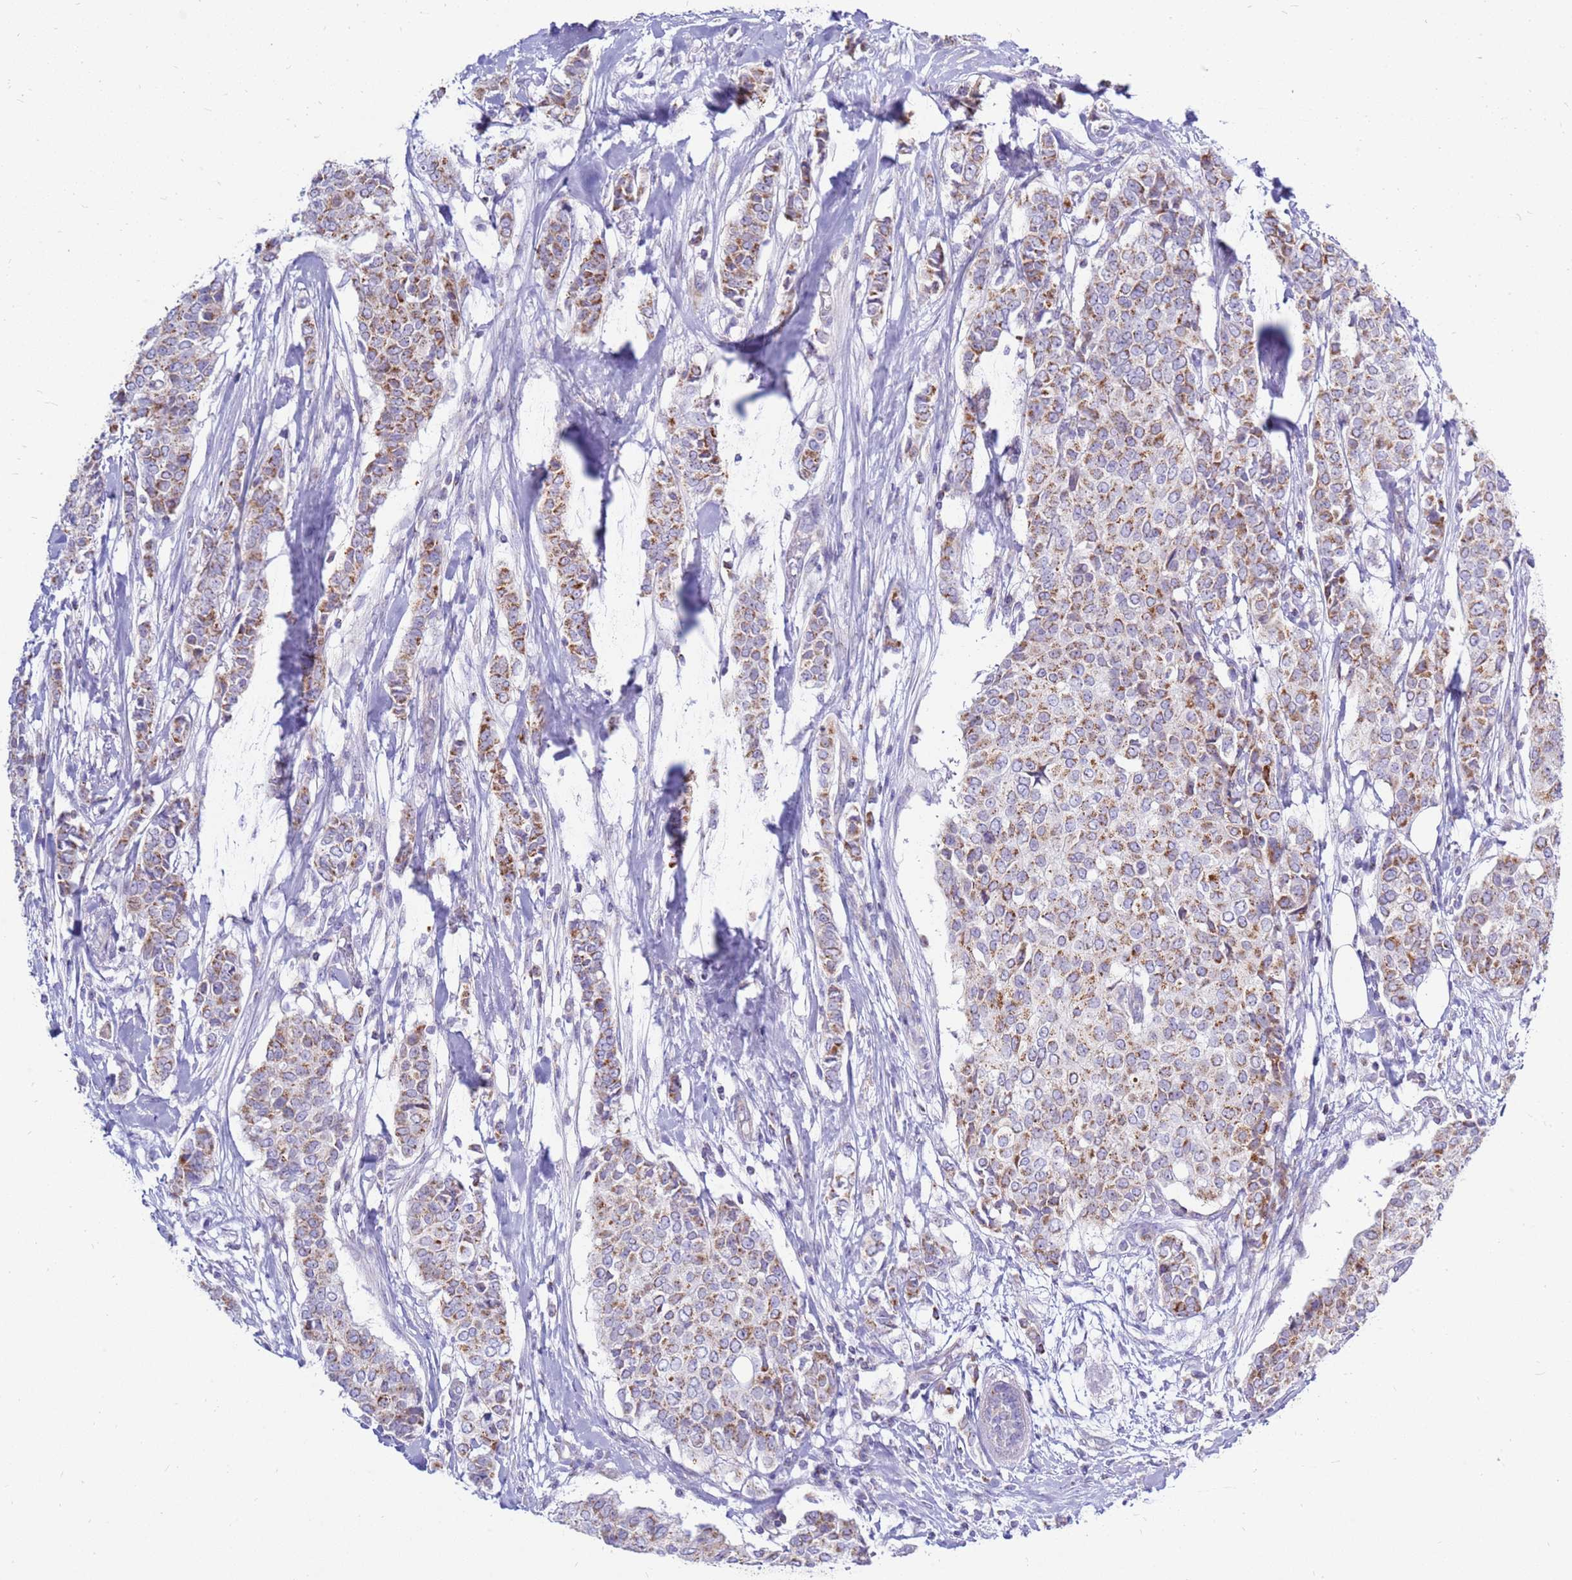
{"staining": {"intensity": "moderate", "quantity": ">75%", "location": "cytoplasmic/membranous"}, "tissue": "breast cancer", "cell_type": "Tumor cells", "image_type": "cancer", "snomed": [{"axis": "morphology", "description": "Lobular carcinoma"}, {"axis": "topography", "description": "Breast"}], "caption": "A brown stain shows moderate cytoplasmic/membranous staining of a protein in breast cancer (lobular carcinoma) tumor cells.", "gene": "IGF1R", "patient": {"sex": "female", "age": 51}}